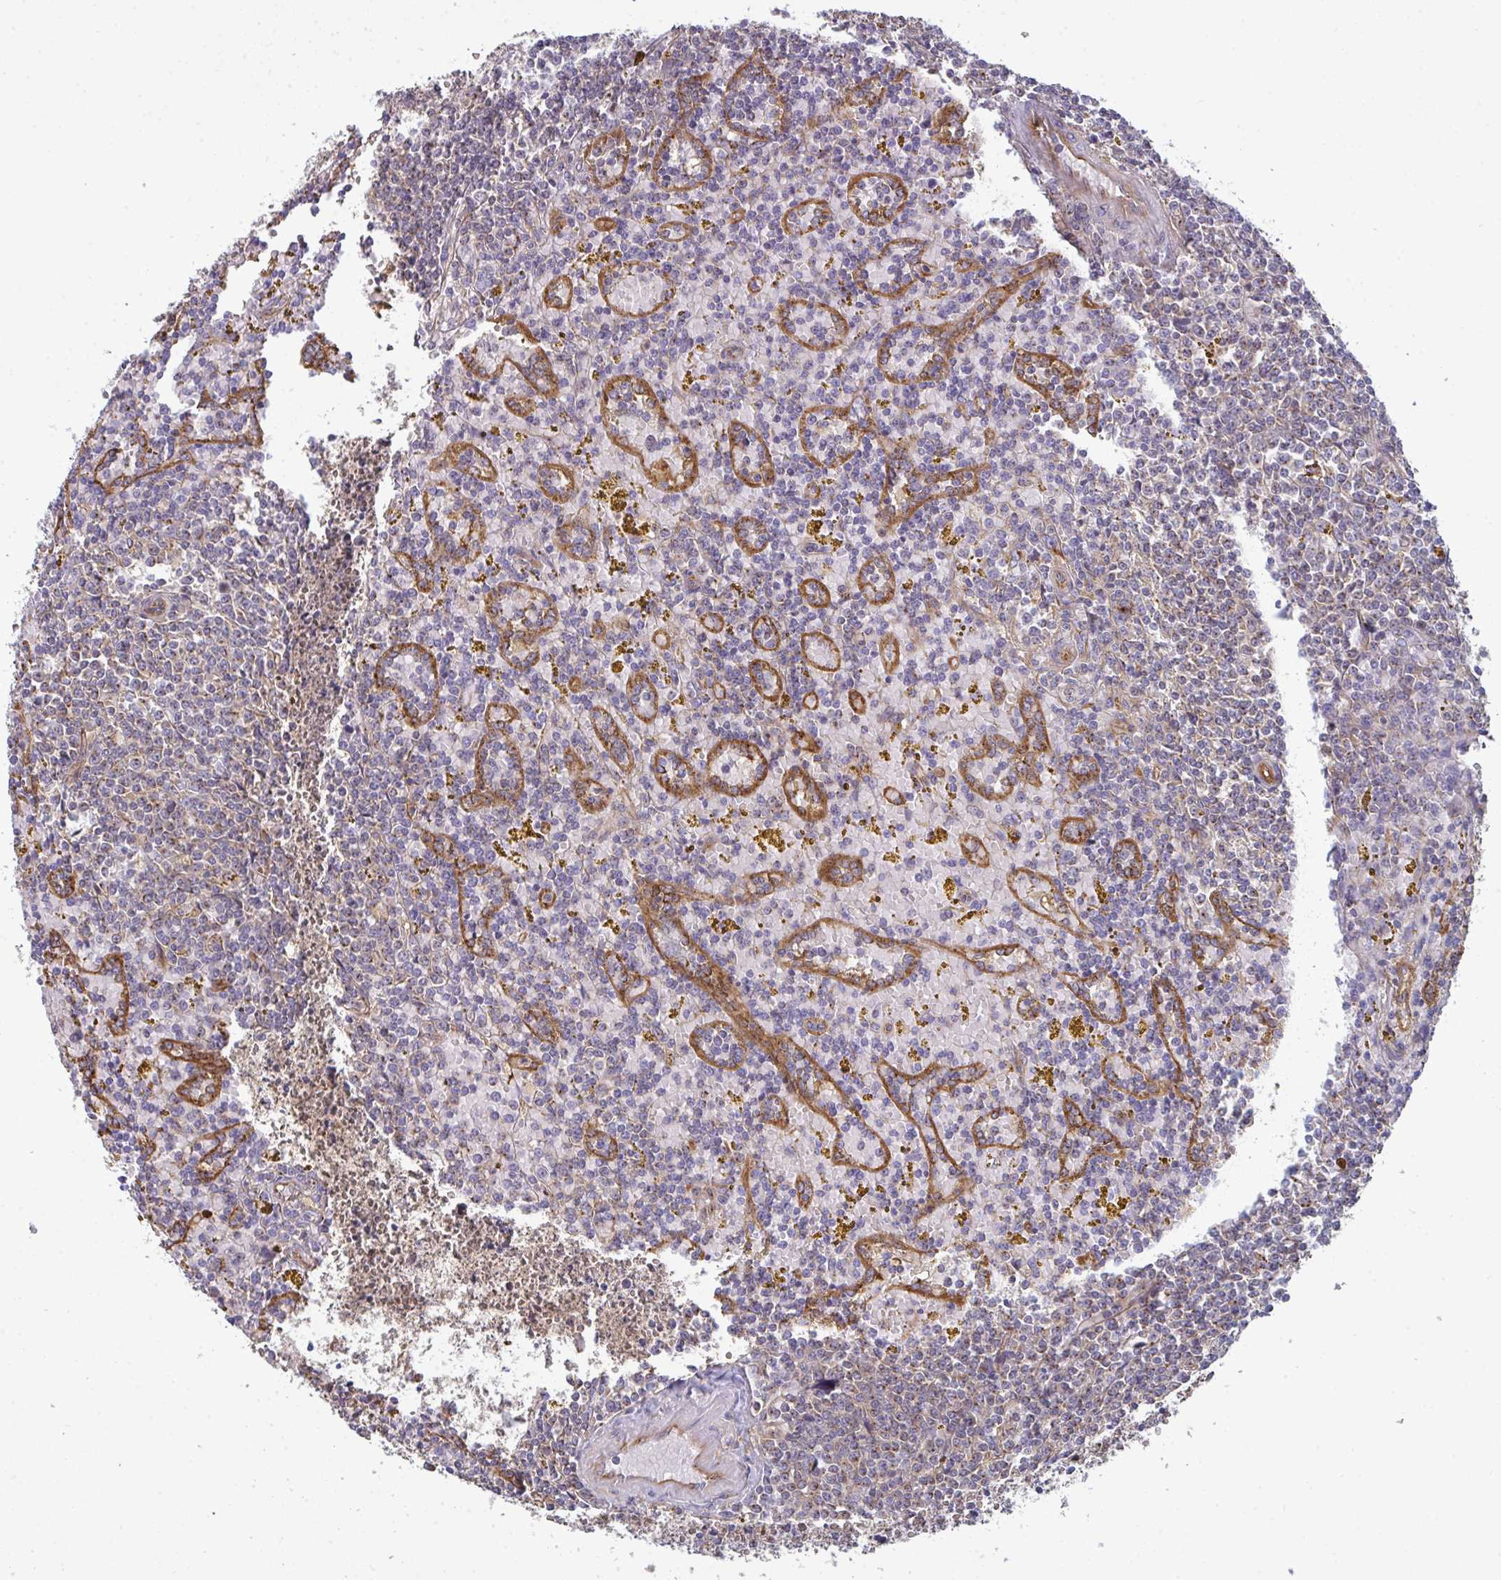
{"staining": {"intensity": "moderate", "quantity": "<25%", "location": "cytoplasmic/membranous"}, "tissue": "lymphoma", "cell_type": "Tumor cells", "image_type": "cancer", "snomed": [{"axis": "morphology", "description": "Malignant lymphoma, non-Hodgkin's type, Low grade"}, {"axis": "topography", "description": "Spleen"}, {"axis": "topography", "description": "Lymph node"}], "caption": "Lymphoma stained with a protein marker demonstrates moderate staining in tumor cells.", "gene": "DYNC1I2", "patient": {"sex": "female", "age": 66}}